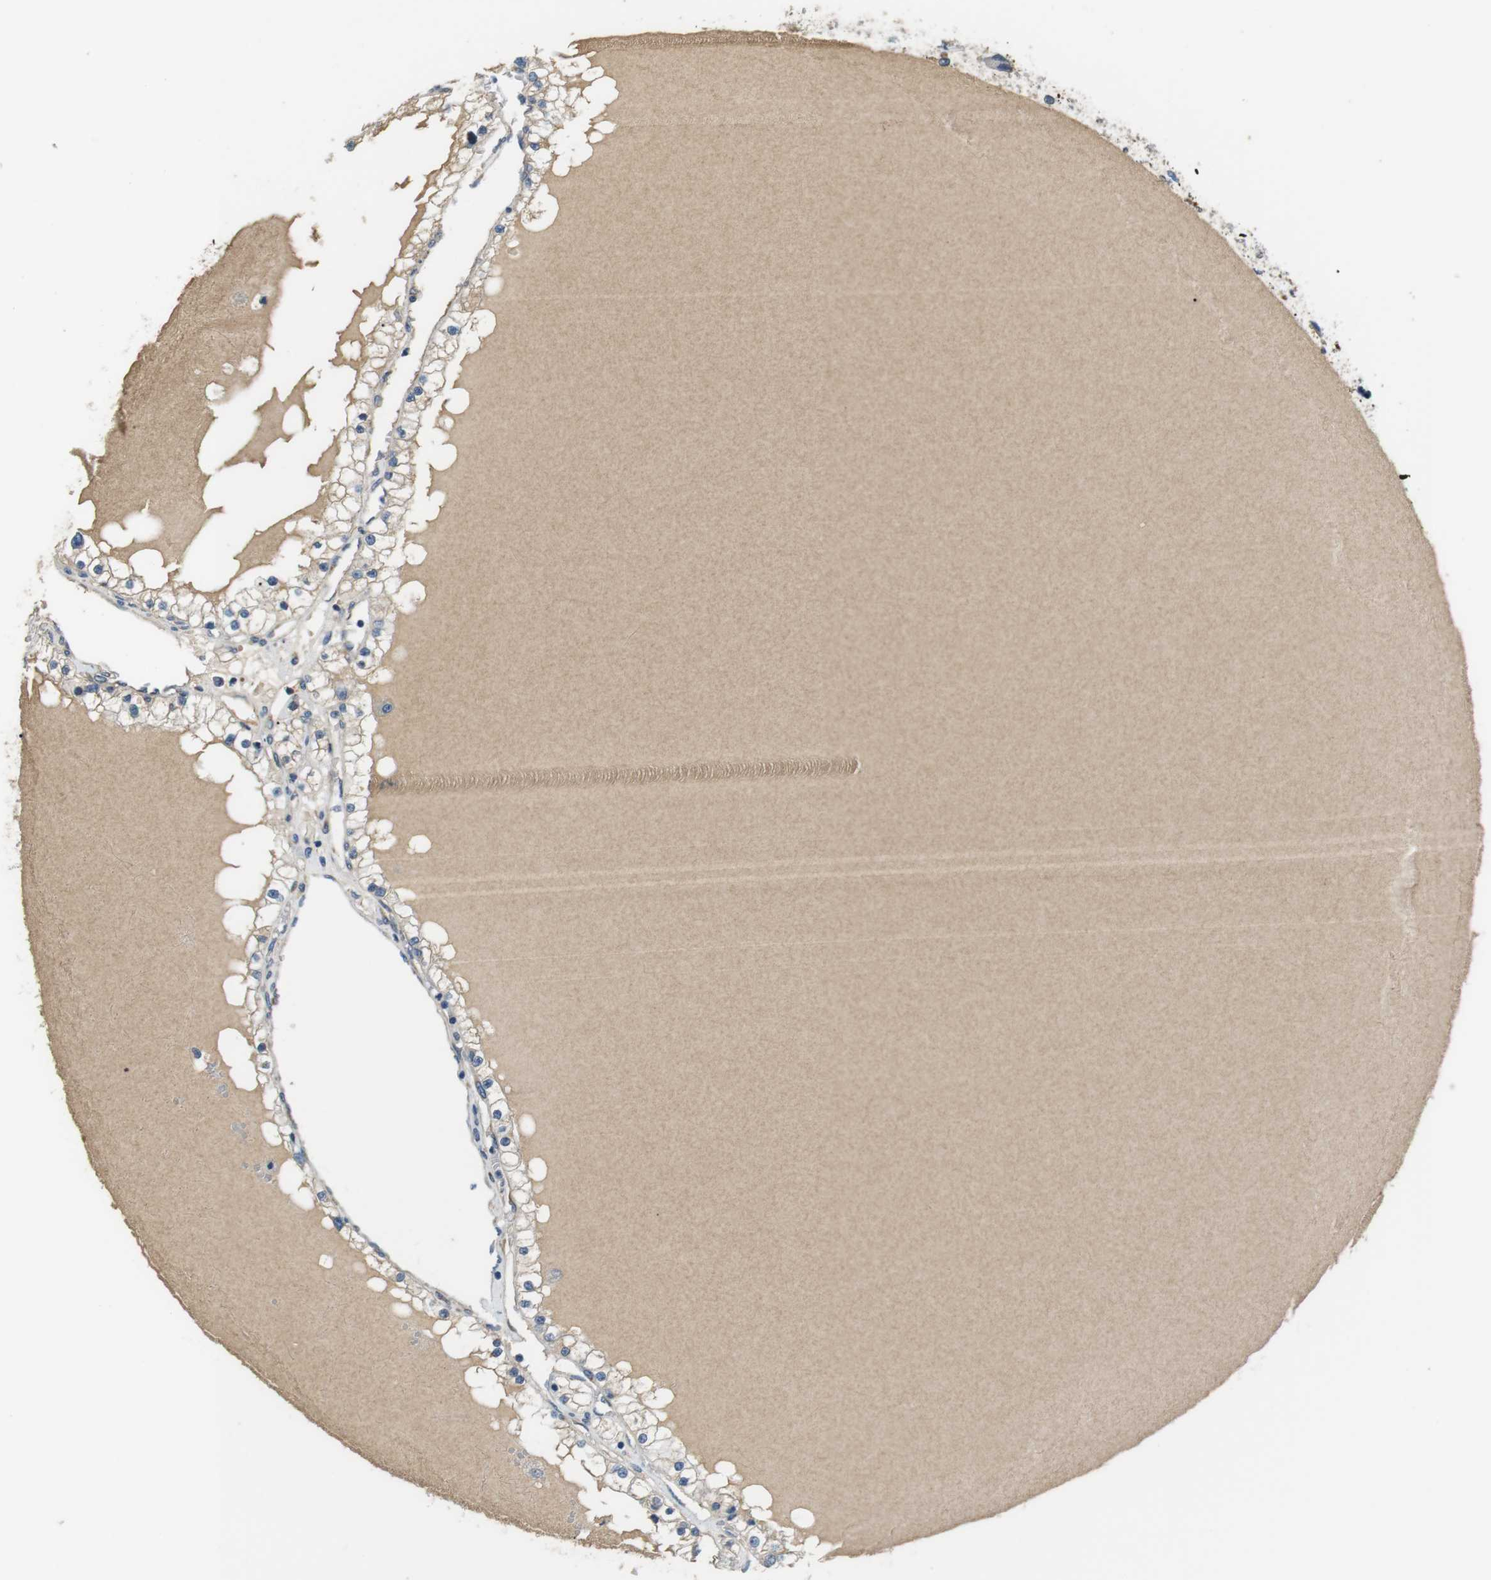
{"staining": {"intensity": "negative", "quantity": "none", "location": "none"}, "tissue": "renal cancer", "cell_type": "Tumor cells", "image_type": "cancer", "snomed": [{"axis": "morphology", "description": "Adenocarcinoma, NOS"}, {"axis": "topography", "description": "Kidney"}], "caption": "Immunohistochemistry of human renal cancer (adenocarcinoma) displays no positivity in tumor cells.", "gene": "UNC5CL", "patient": {"sex": "male", "age": 68}}